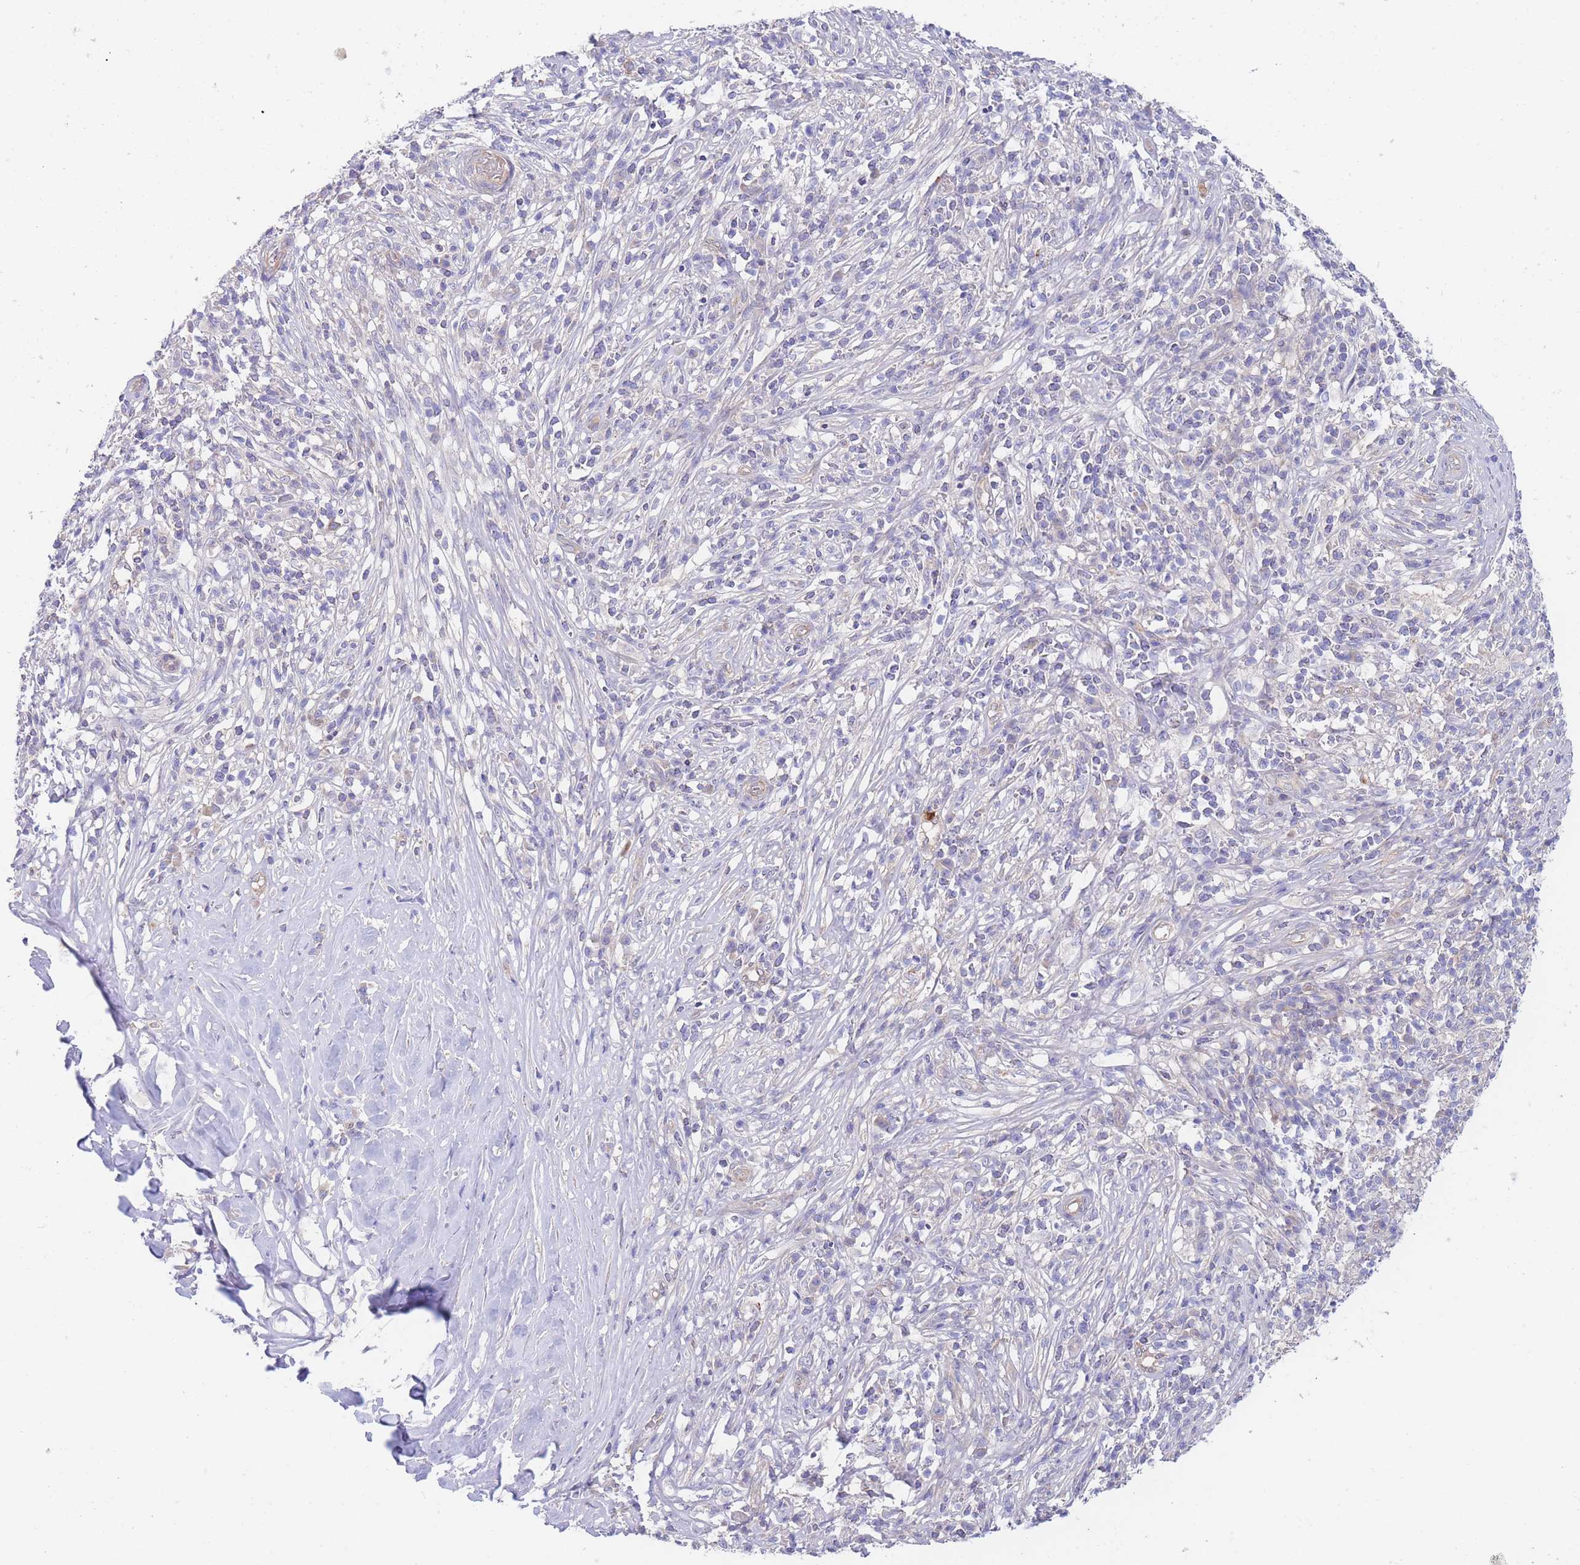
{"staining": {"intensity": "negative", "quantity": "none", "location": "none"}, "tissue": "melanoma", "cell_type": "Tumor cells", "image_type": "cancer", "snomed": [{"axis": "morphology", "description": "Malignant melanoma, NOS"}, {"axis": "topography", "description": "Skin"}], "caption": "Tumor cells are negative for protein expression in human melanoma. The staining was performed using DAB (3,3'-diaminobenzidine) to visualize the protein expression in brown, while the nuclei were stained in blue with hematoxylin (Magnification: 20x).", "gene": "ZNF281", "patient": {"sex": "male", "age": 66}}